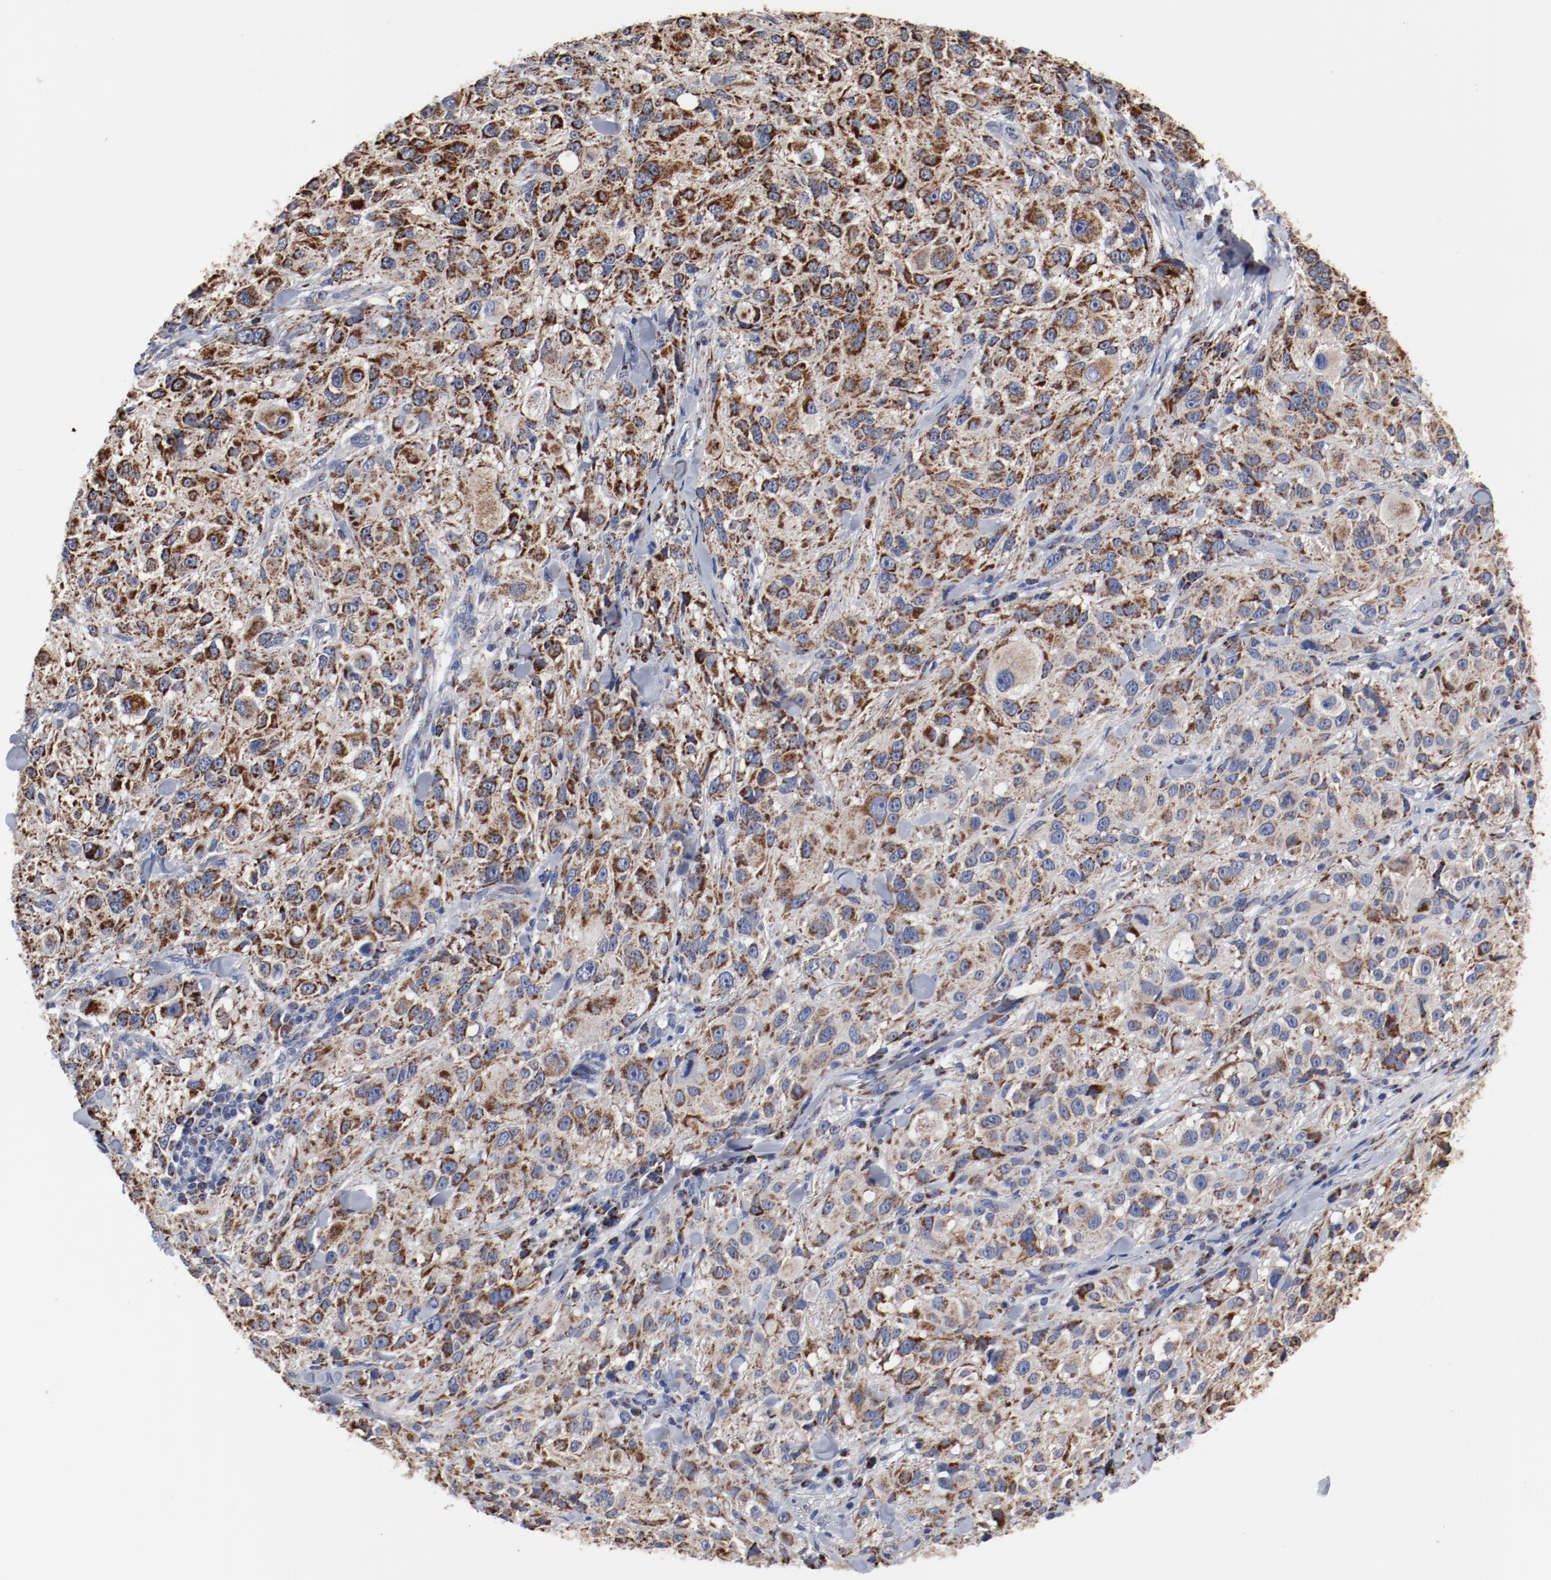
{"staining": {"intensity": "moderate", "quantity": ">75%", "location": "cytoplasmic/membranous"}, "tissue": "melanoma", "cell_type": "Tumor cells", "image_type": "cancer", "snomed": [{"axis": "morphology", "description": "Necrosis, NOS"}, {"axis": "morphology", "description": "Malignant melanoma, NOS"}, {"axis": "topography", "description": "Skin"}], "caption": "Melanoma stained with IHC displays moderate cytoplasmic/membranous expression in about >75% of tumor cells.", "gene": "NDUFV2", "patient": {"sex": "female", "age": 87}}